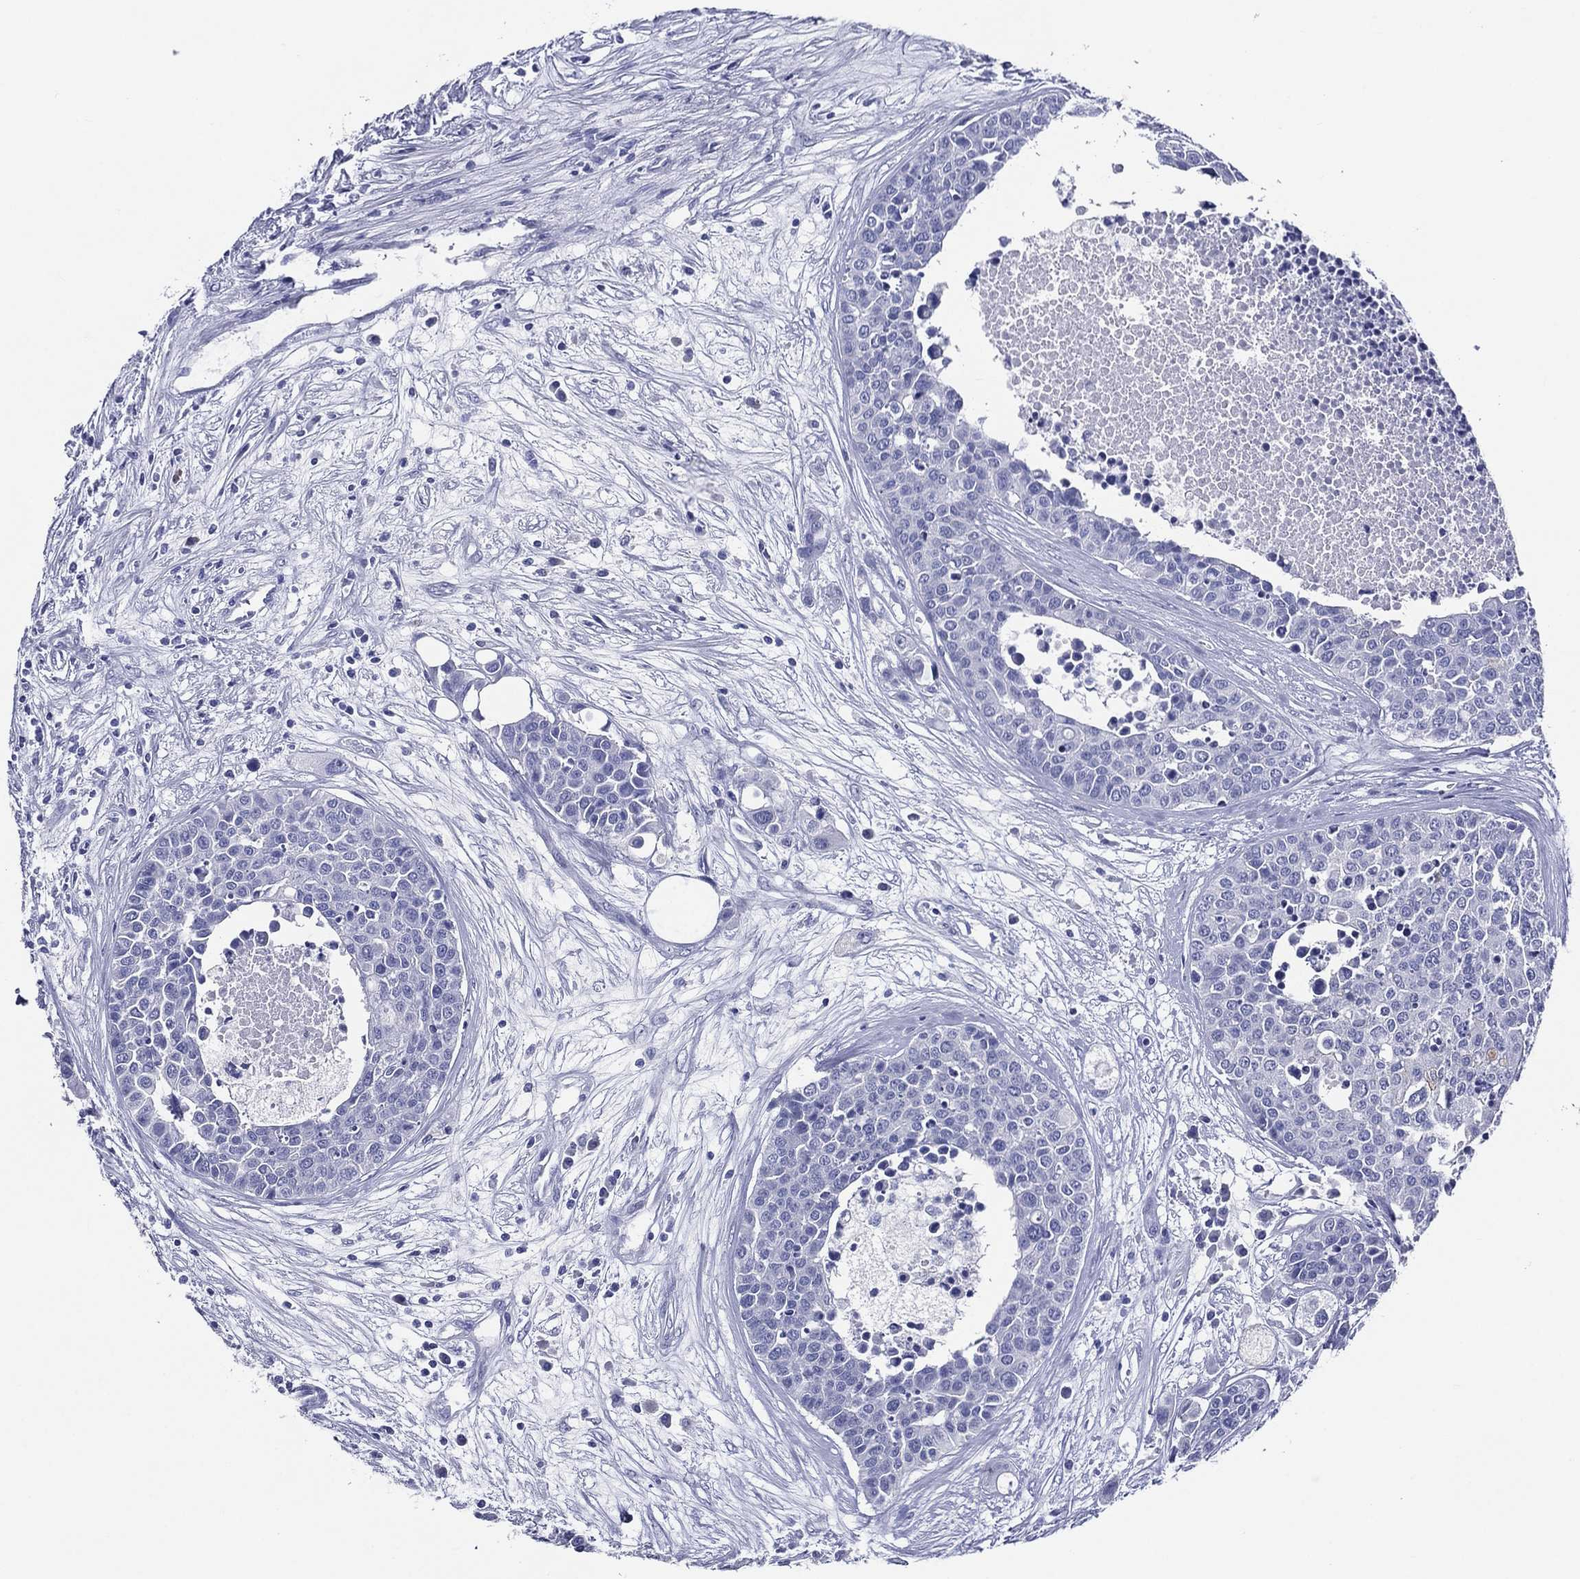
{"staining": {"intensity": "negative", "quantity": "none", "location": "none"}, "tissue": "carcinoid", "cell_type": "Tumor cells", "image_type": "cancer", "snomed": [{"axis": "morphology", "description": "Carcinoid, malignant, NOS"}, {"axis": "topography", "description": "Colon"}], "caption": "A histopathology image of human carcinoid (malignant) is negative for staining in tumor cells.", "gene": "ACE2", "patient": {"sex": "male", "age": 81}}